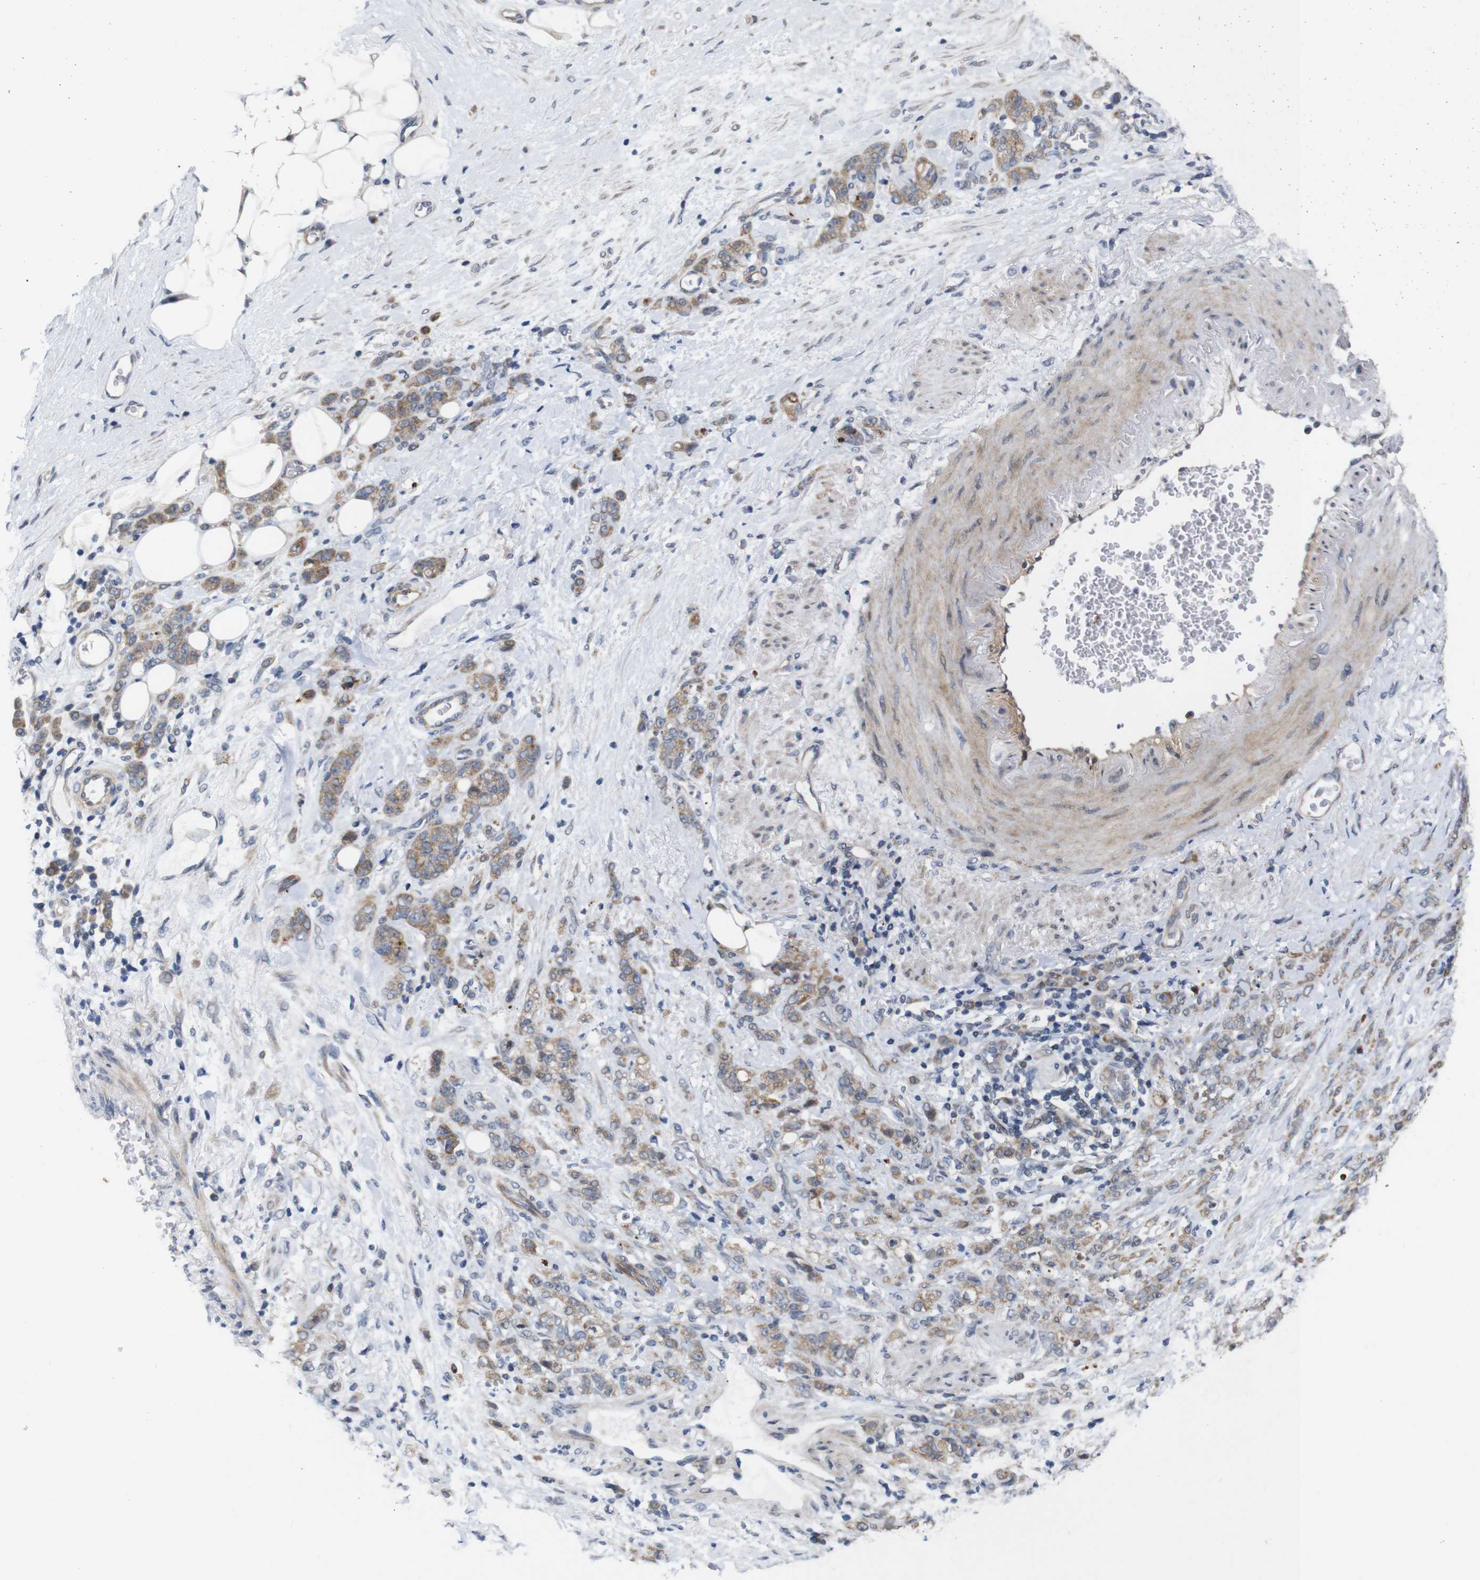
{"staining": {"intensity": "moderate", "quantity": ">75%", "location": "cytoplasmic/membranous"}, "tissue": "stomach cancer", "cell_type": "Tumor cells", "image_type": "cancer", "snomed": [{"axis": "morphology", "description": "Adenocarcinoma, NOS"}, {"axis": "topography", "description": "Stomach"}], "caption": "Moderate cytoplasmic/membranous positivity is seen in approximately >75% of tumor cells in stomach adenocarcinoma.", "gene": "ATP7B", "patient": {"sex": "male", "age": 82}}